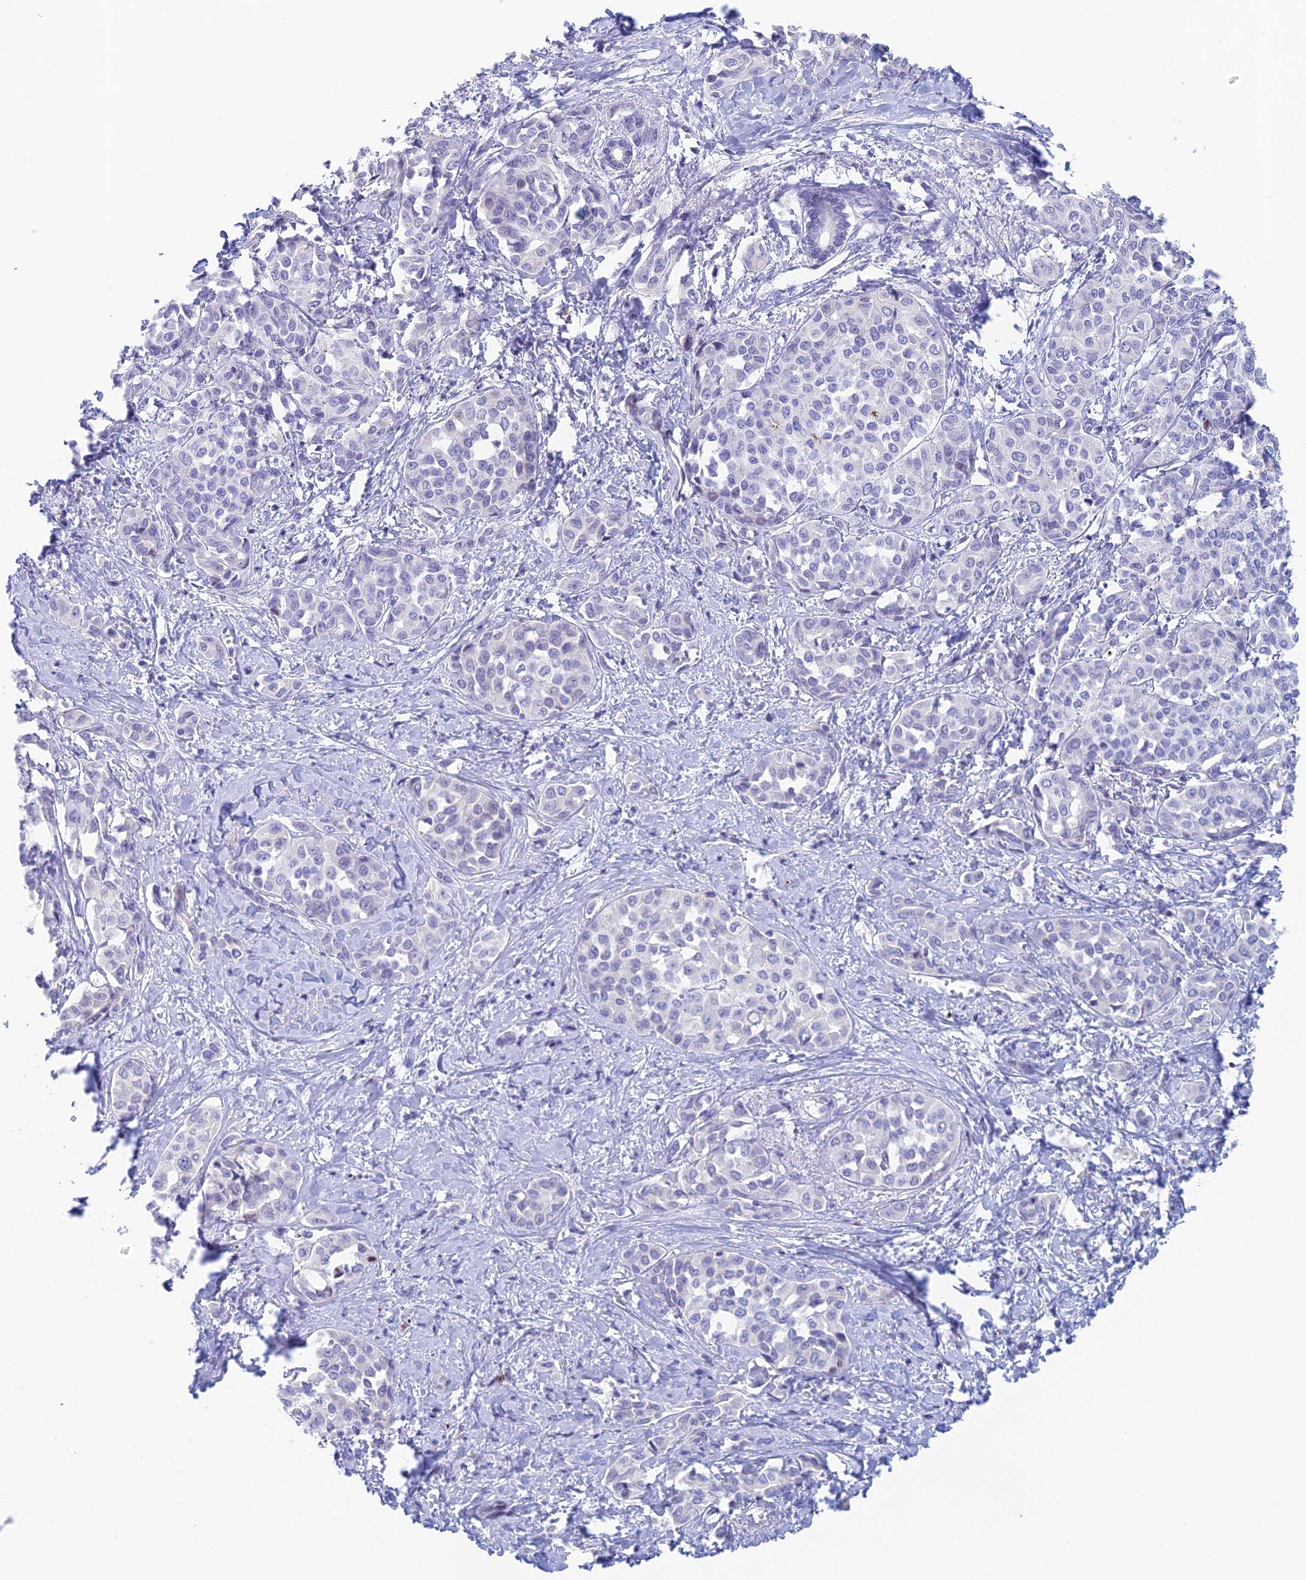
{"staining": {"intensity": "negative", "quantity": "none", "location": "none"}, "tissue": "liver cancer", "cell_type": "Tumor cells", "image_type": "cancer", "snomed": [{"axis": "morphology", "description": "Cholangiocarcinoma"}, {"axis": "topography", "description": "Liver"}], "caption": "An immunohistochemistry (IHC) photomicrograph of liver cancer (cholangiocarcinoma) is shown. There is no staining in tumor cells of liver cancer (cholangiocarcinoma). (DAB (3,3'-diaminobenzidine) immunohistochemistry (IHC) with hematoxylin counter stain).", "gene": "REXO5", "patient": {"sex": "female", "age": 77}}